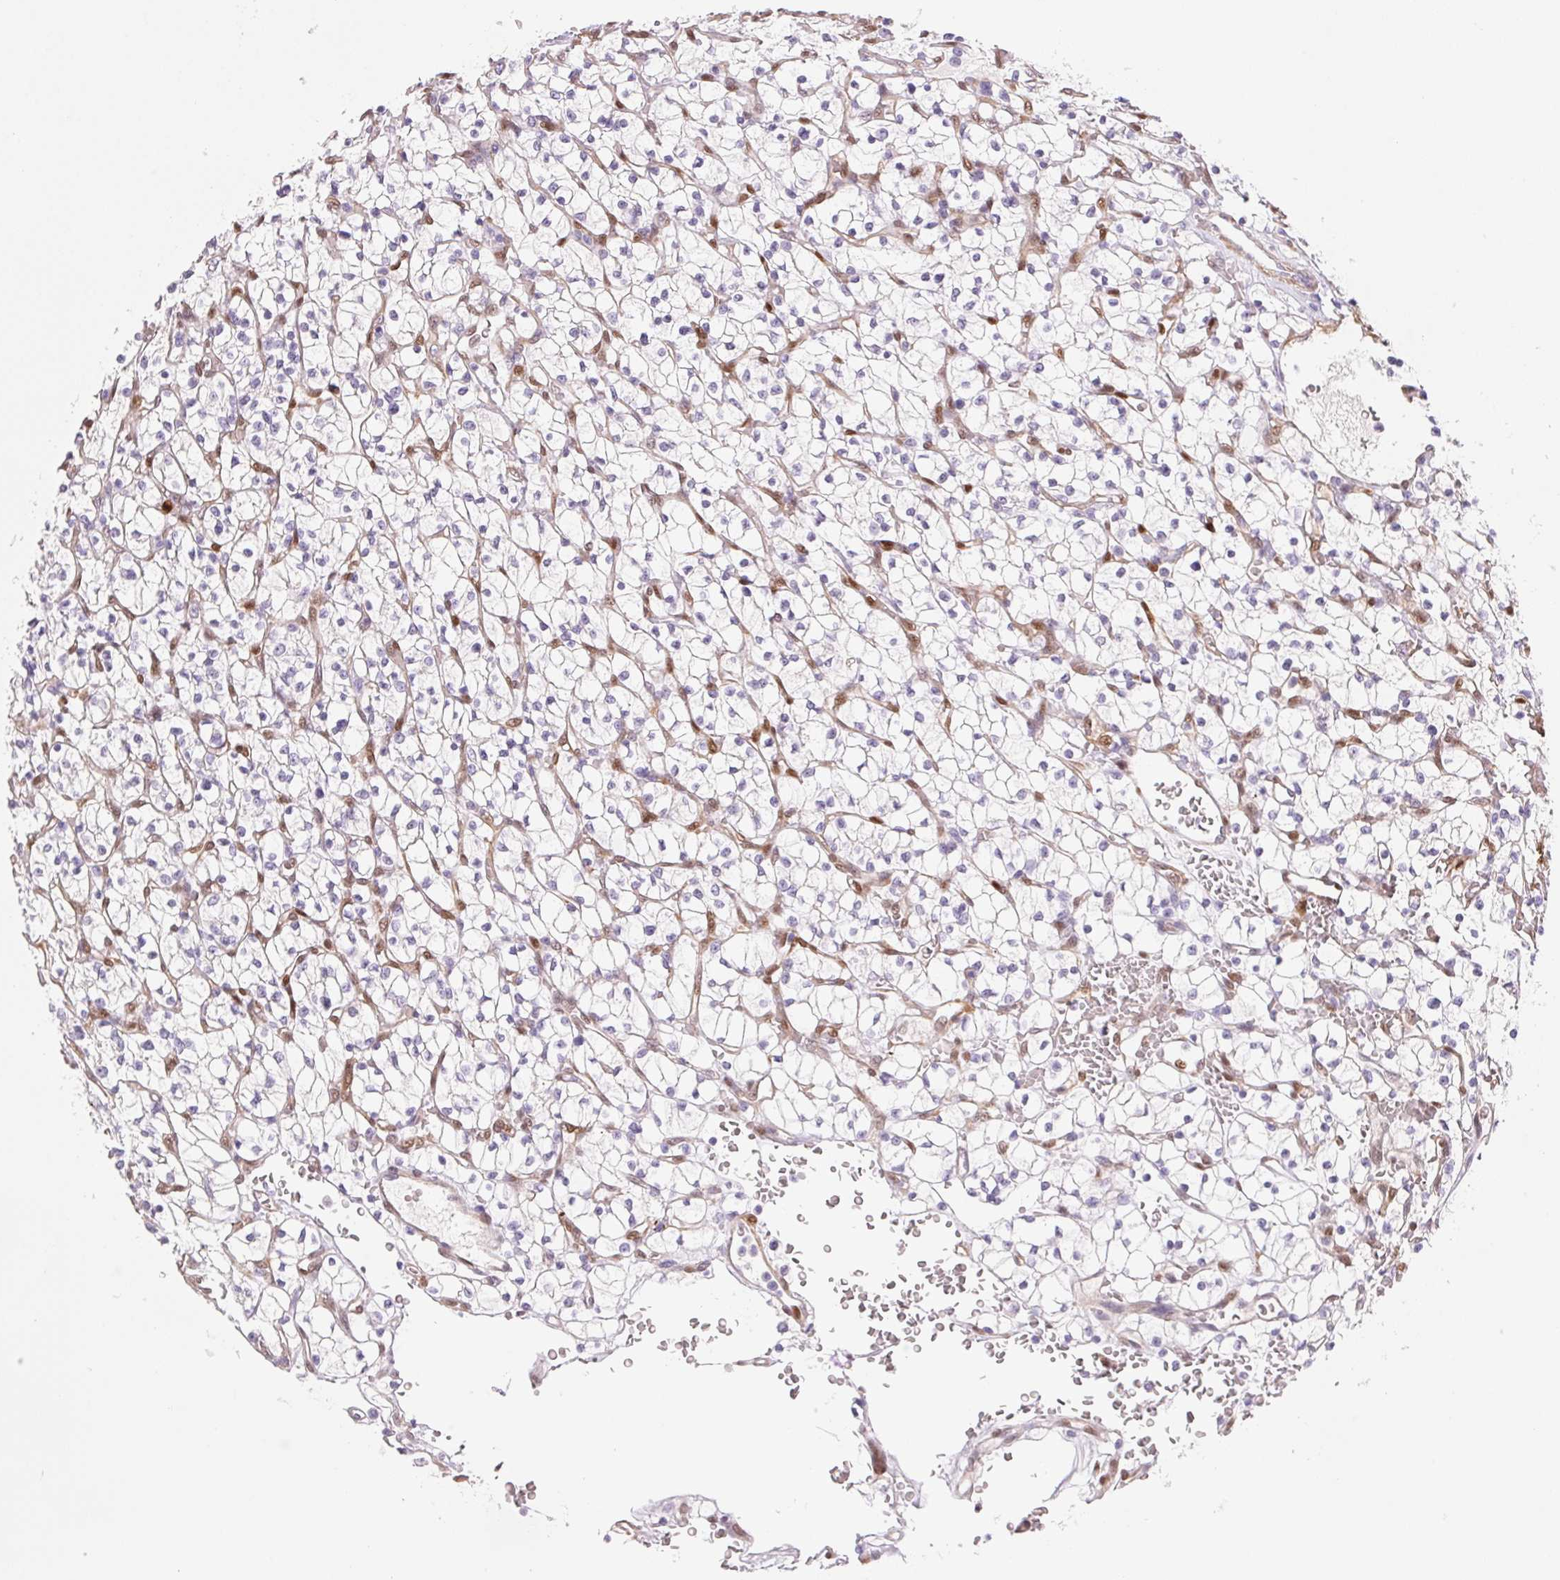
{"staining": {"intensity": "negative", "quantity": "none", "location": "none"}, "tissue": "renal cancer", "cell_type": "Tumor cells", "image_type": "cancer", "snomed": [{"axis": "morphology", "description": "Adenocarcinoma, NOS"}, {"axis": "topography", "description": "Kidney"}], "caption": "A high-resolution histopathology image shows immunohistochemistry staining of adenocarcinoma (renal), which exhibits no significant expression in tumor cells.", "gene": "SMTN", "patient": {"sex": "female", "age": 64}}